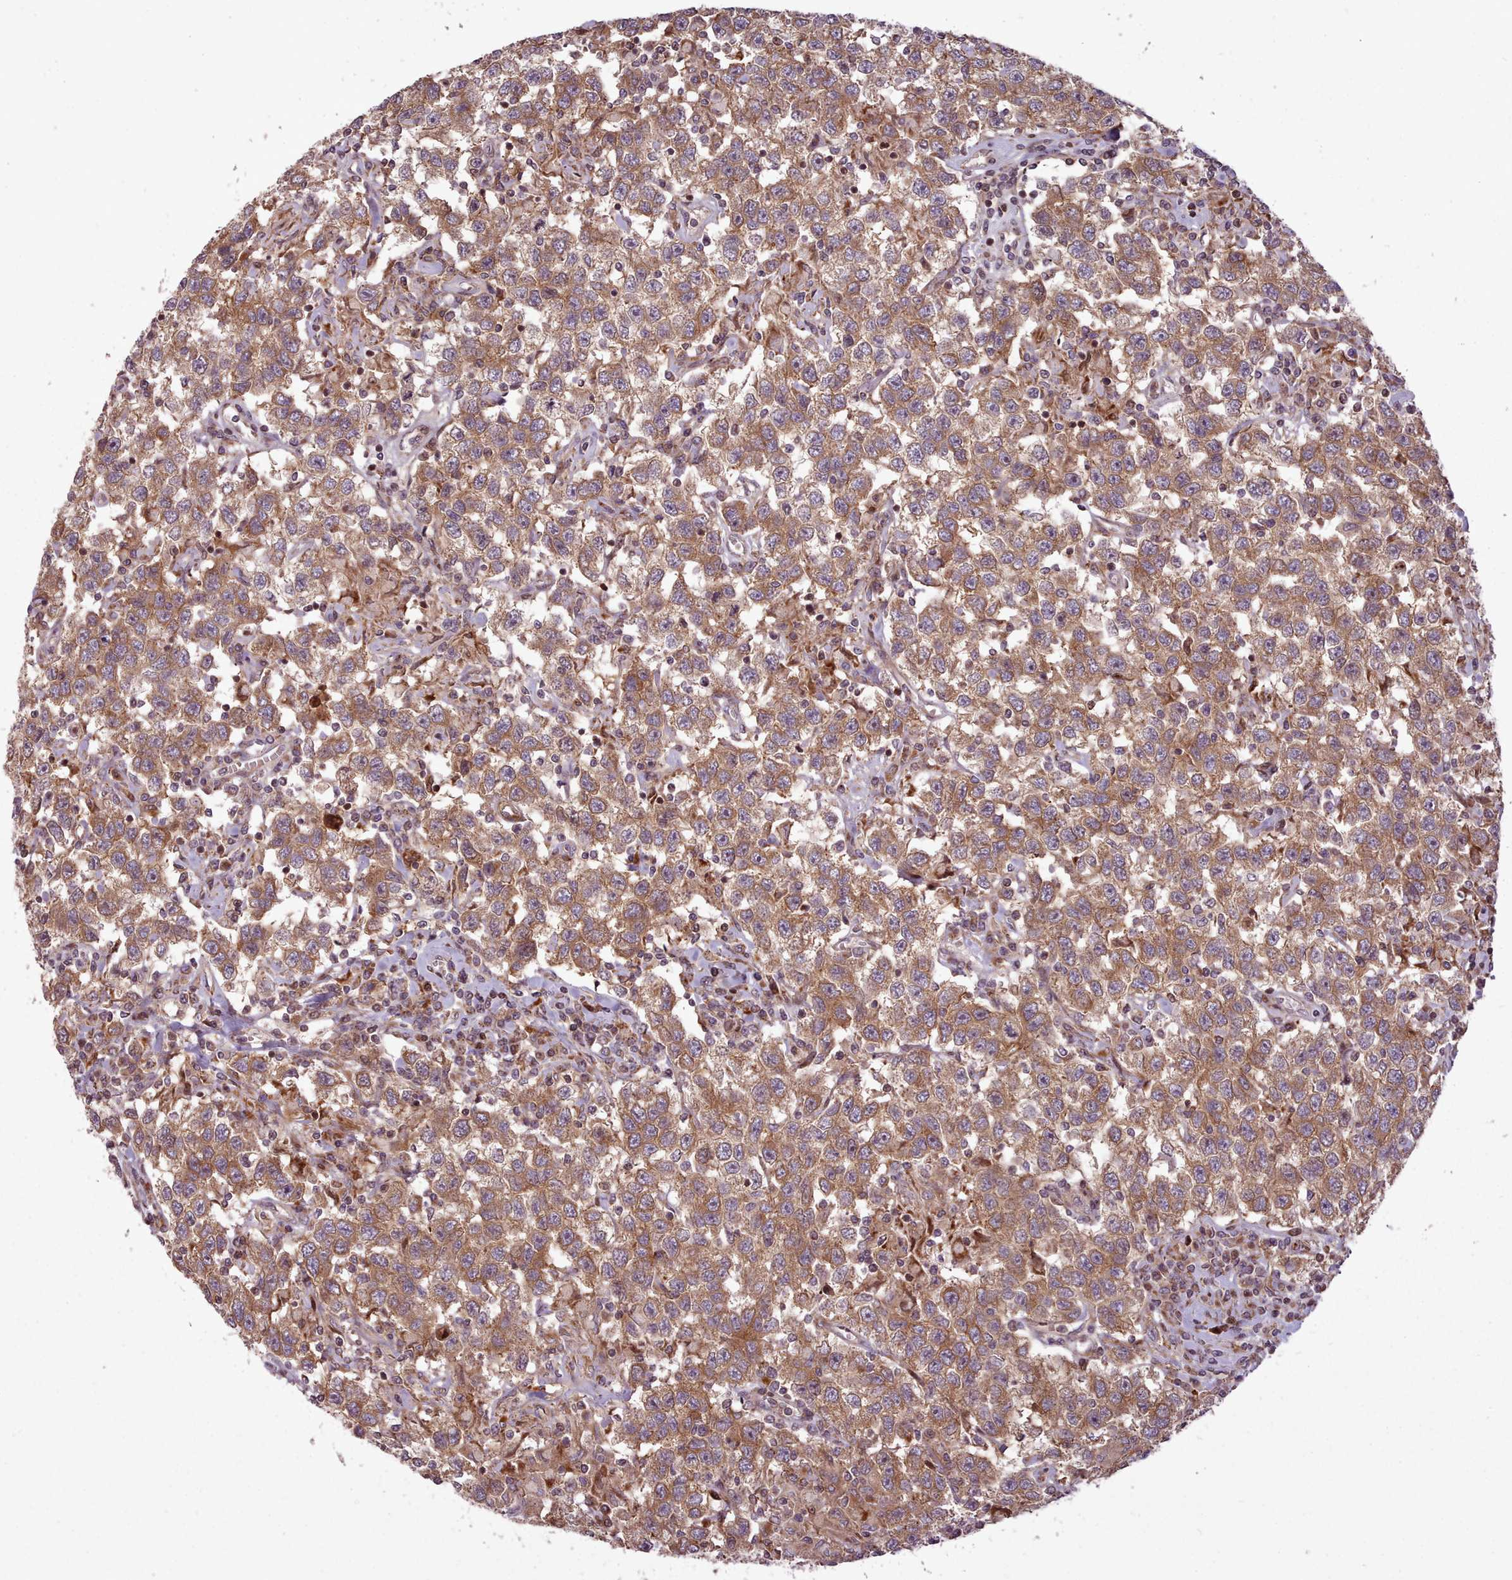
{"staining": {"intensity": "moderate", "quantity": ">75%", "location": "cytoplasmic/membranous"}, "tissue": "testis cancer", "cell_type": "Tumor cells", "image_type": "cancer", "snomed": [{"axis": "morphology", "description": "Seminoma, NOS"}, {"axis": "topography", "description": "Testis"}], "caption": "IHC staining of testis cancer, which exhibits medium levels of moderate cytoplasmic/membranous staining in about >75% of tumor cells indicating moderate cytoplasmic/membranous protein staining. The staining was performed using DAB (brown) for protein detection and nuclei were counterstained in hematoxylin (blue).", "gene": "NLRP7", "patient": {"sex": "male", "age": 41}}